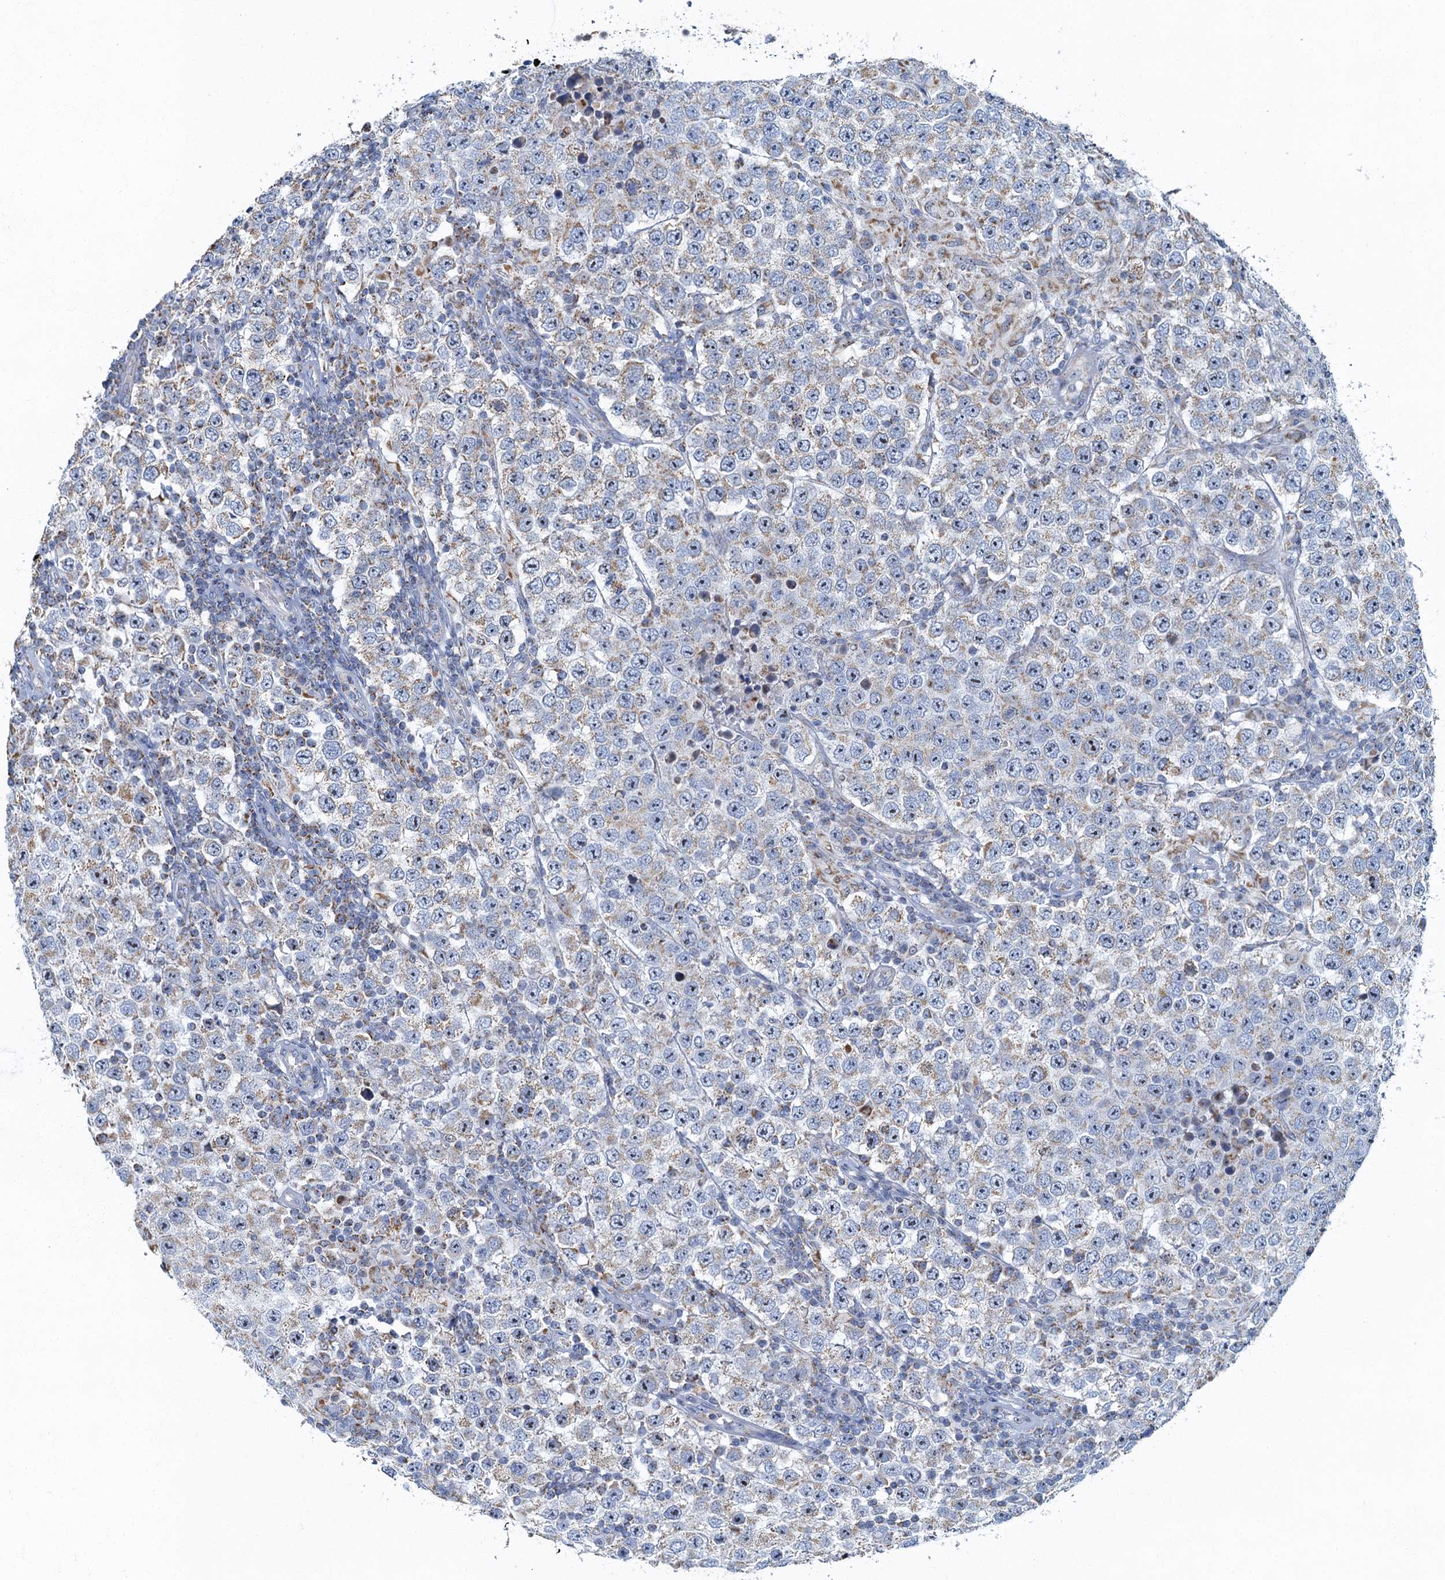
{"staining": {"intensity": "weak", "quantity": "25%-75%", "location": "cytoplasmic/membranous"}, "tissue": "testis cancer", "cell_type": "Tumor cells", "image_type": "cancer", "snomed": [{"axis": "morphology", "description": "Normal tissue, NOS"}, {"axis": "morphology", "description": "Urothelial carcinoma, High grade"}, {"axis": "morphology", "description": "Seminoma, NOS"}, {"axis": "morphology", "description": "Carcinoma, Embryonal, NOS"}, {"axis": "topography", "description": "Urinary bladder"}, {"axis": "topography", "description": "Testis"}], "caption": "A brown stain shows weak cytoplasmic/membranous staining of a protein in testis seminoma tumor cells. Nuclei are stained in blue.", "gene": "RAD9B", "patient": {"sex": "male", "age": 41}}